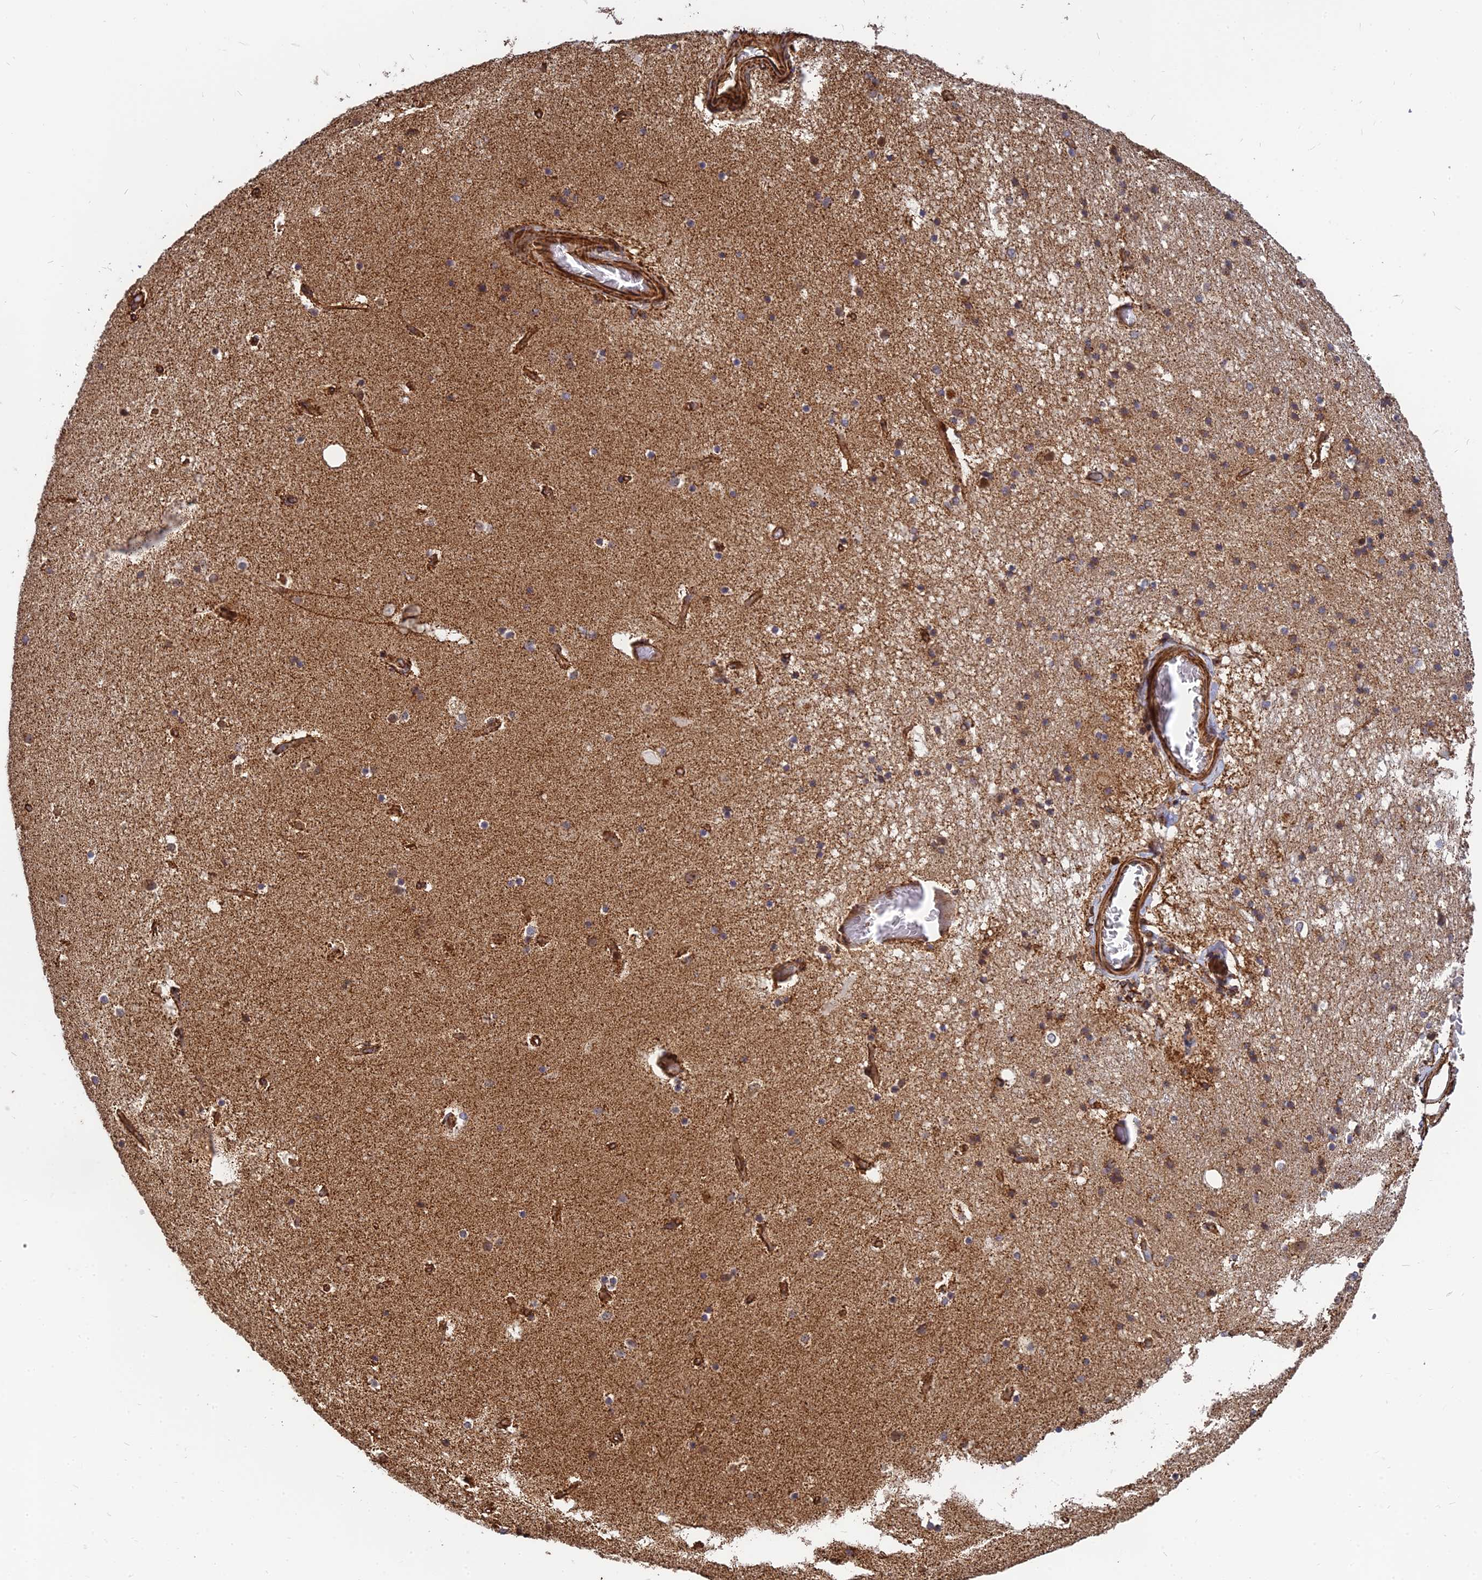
{"staining": {"intensity": "moderate", "quantity": ">75%", "location": "cytoplasmic/membranous"}, "tissue": "hippocampus", "cell_type": "Glial cells", "image_type": "normal", "snomed": [{"axis": "morphology", "description": "Normal tissue, NOS"}, {"axis": "topography", "description": "Hippocampus"}], "caption": "A photomicrograph of hippocampus stained for a protein demonstrates moderate cytoplasmic/membranous brown staining in glial cells.", "gene": "DSTYK", "patient": {"sex": "female", "age": 52}}